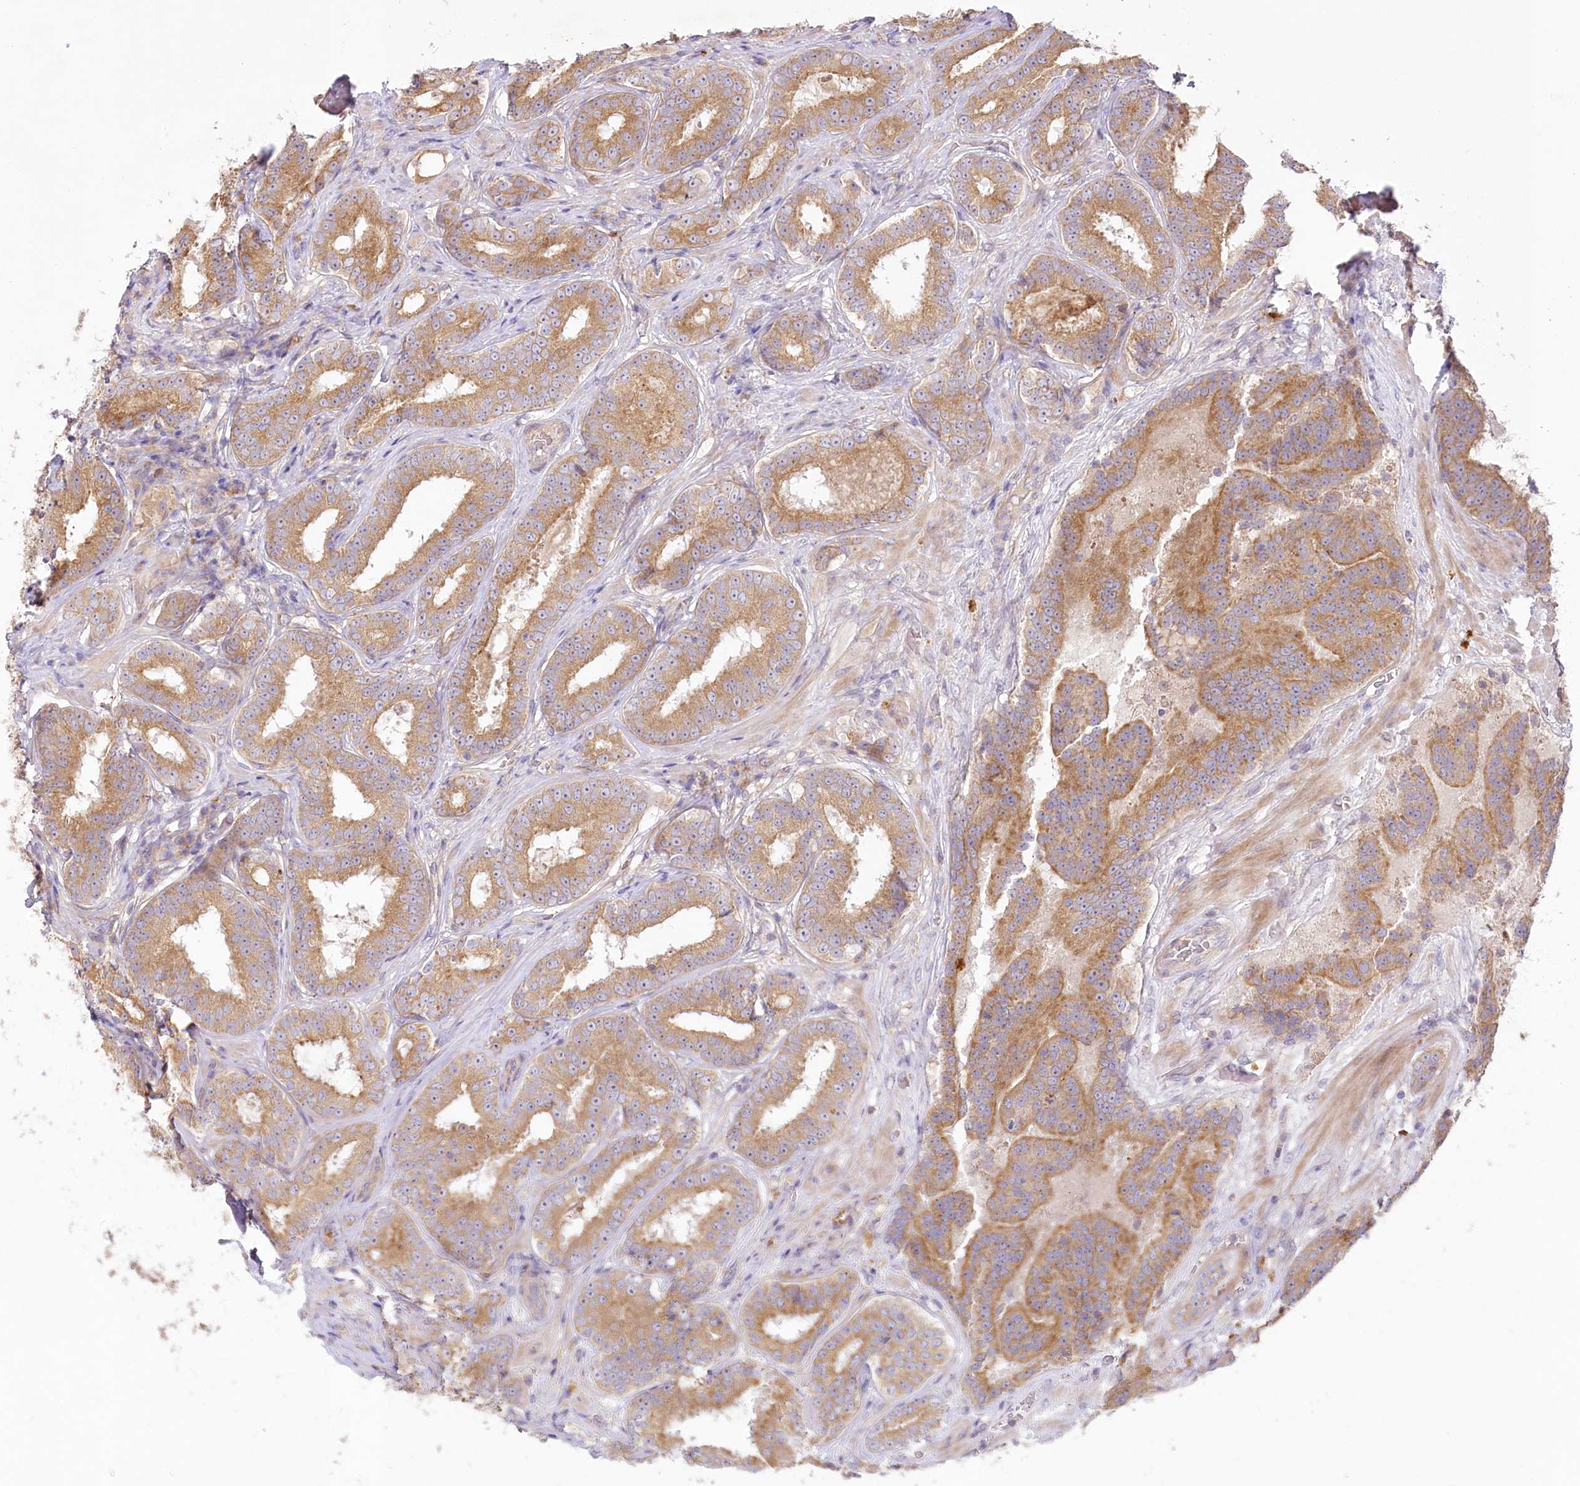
{"staining": {"intensity": "moderate", "quantity": ">75%", "location": "cytoplasmic/membranous"}, "tissue": "prostate cancer", "cell_type": "Tumor cells", "image_type": "cancer", "snomed": [{"axis": "morphology", "description": "Adenocarcinoma, High grade"}, {"axis": "topography", "description": "Prostate"}], "caption": "Immunohistochemical staining of high-grade adenocarcinoma (prostate) demonstrates medium levels of moderate cytoplasmic/membranous staining in approximately >75% of tumor cells.", "gene": "PYROXD1", "patient": {"sex": "male", "age": 57}}